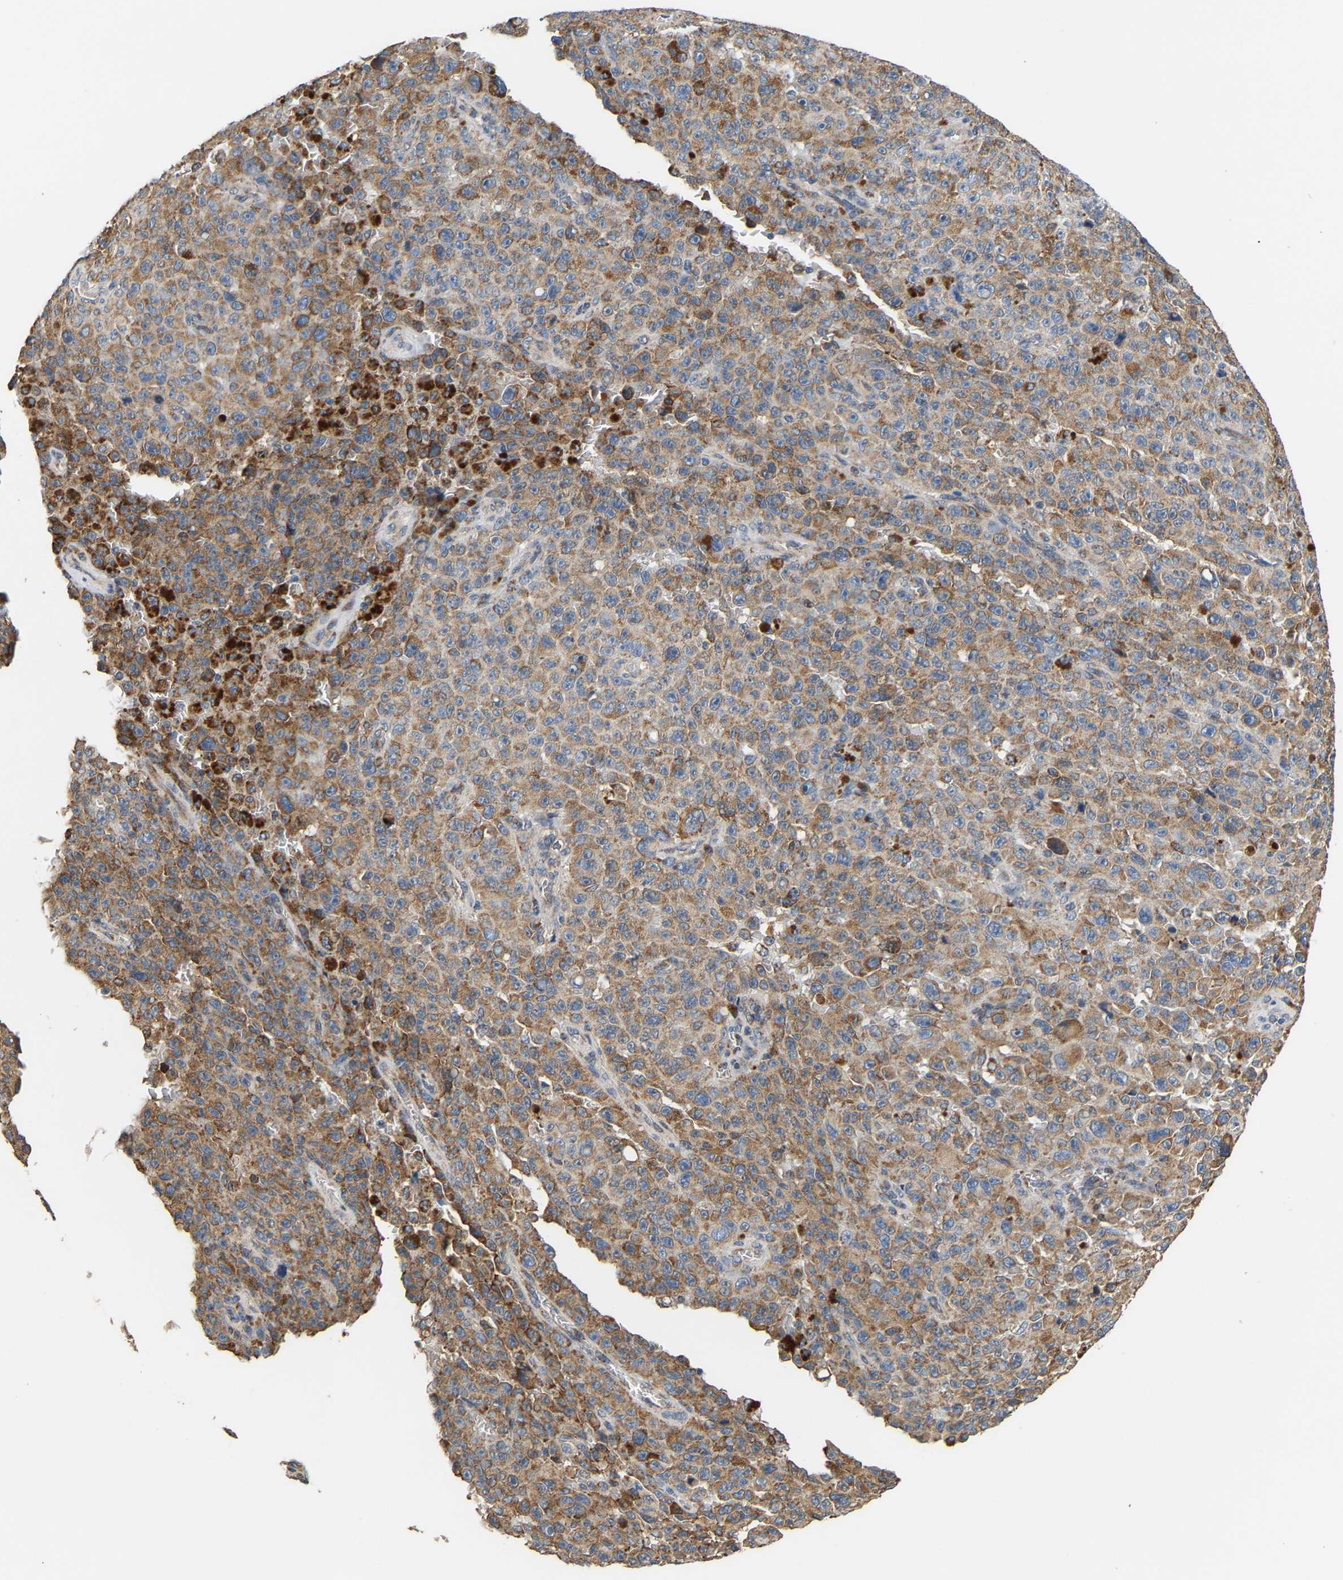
{"staining": {"intensity": "moderate", "quantity": "25%-75%", "location": "cytoplasmic/membranous"}, "tissue": "melanoma", "cell_type": "Tumor cells", "image_type": "cancer", "snomed": [{"axis": "morphology", "description": "Malignant melanoma, NOS"}, {"axis": "topography", "description": "Skin"}], "caption": "Protein positivity by immunohistochemistry (IHC) reveals moderate cytoplasmic/membranous expression in about 25%-75% of tumor cells in melanoma.", "gene": "TMEM168", "patient": {"sex": "female", "age": 82}}